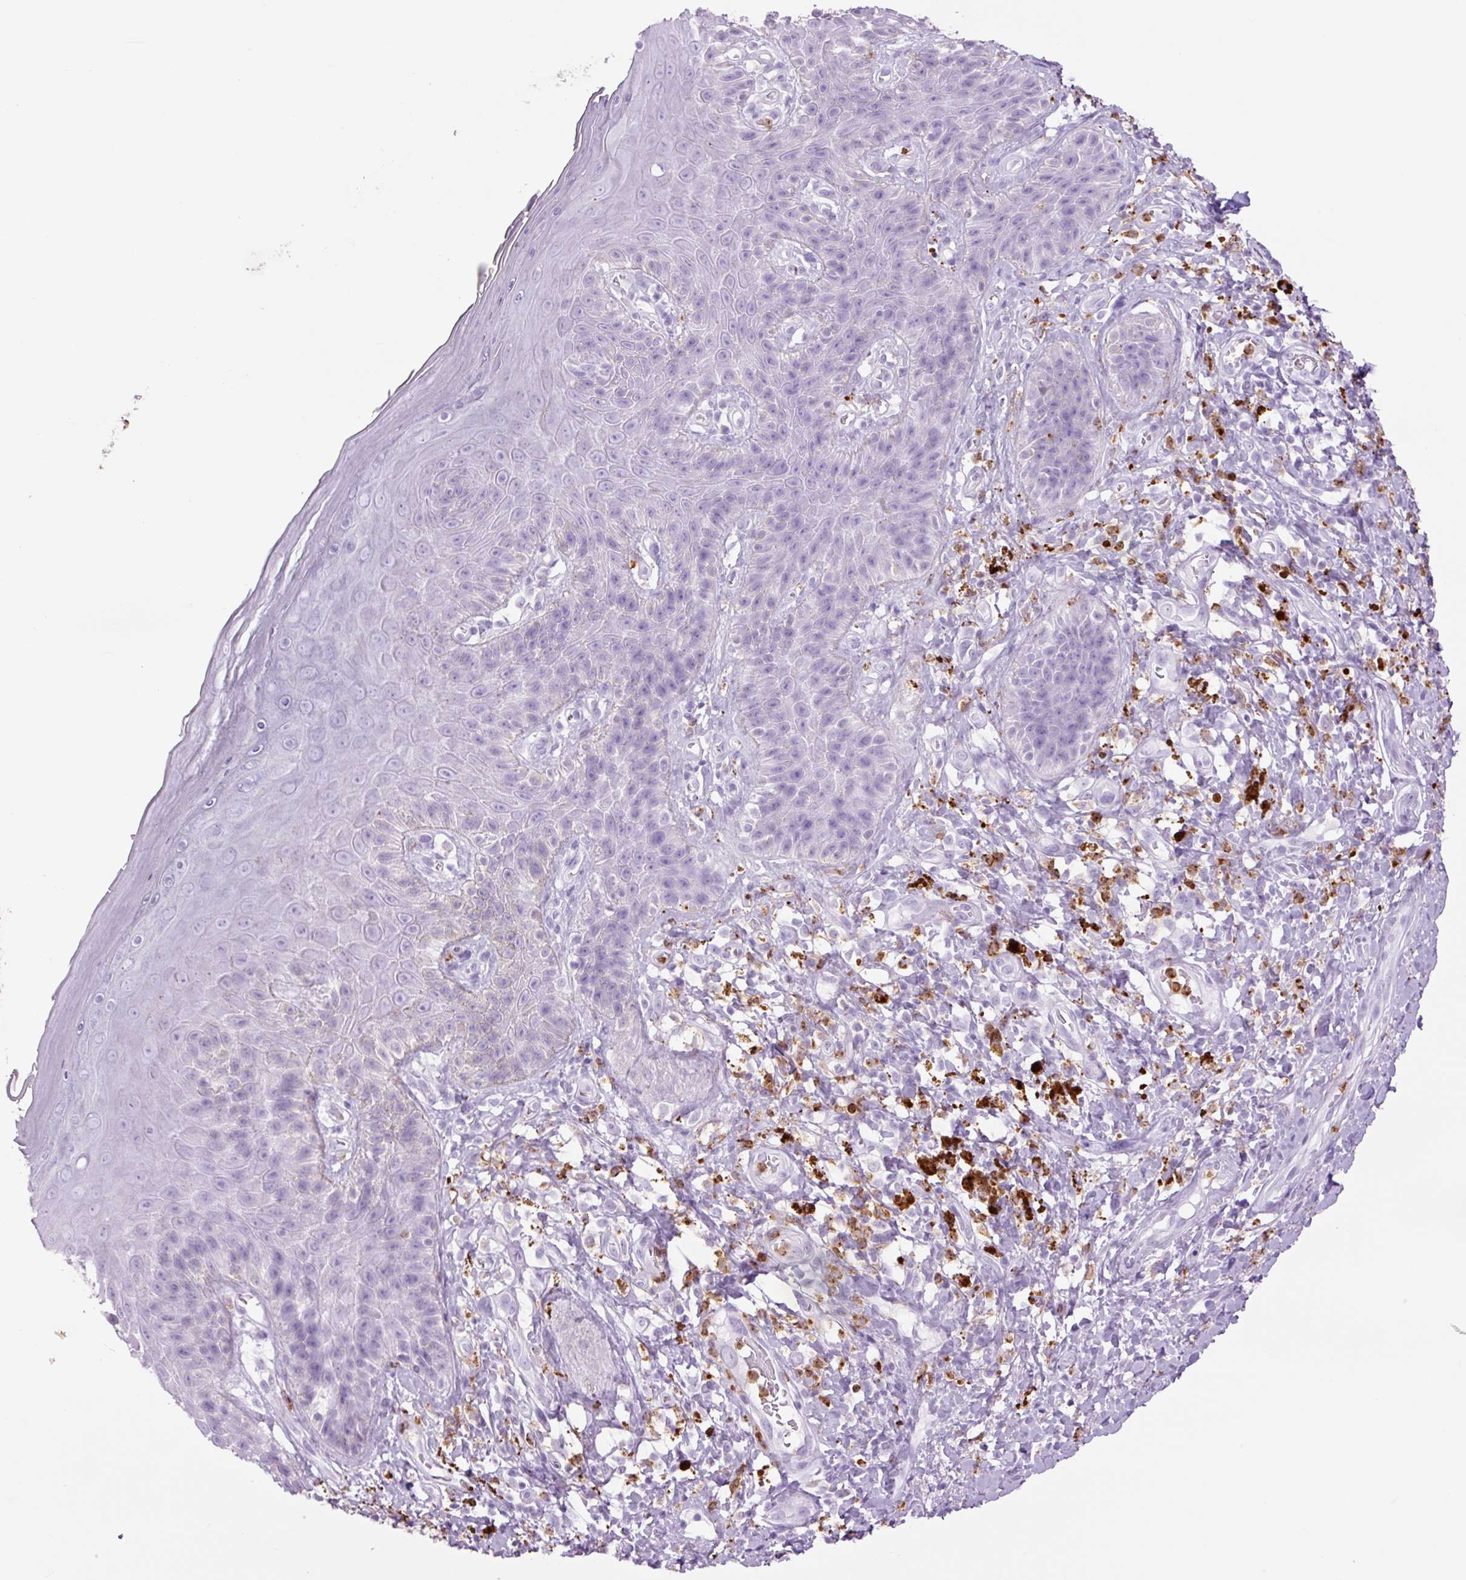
{"staining": {"intensity": "negative", "quantity": "none", "location": "none"}, "tissue": "skin", "cell_type": "Epidermal cells", "image_type": "normal", "snomed": [{"axis": "morphology", "description": "Normal tissue, NOS"}, {"axis": "topography", "description": "Anal"}, {"axis": "topography", "description": "Peripheral nerve tissue"}], "caption": "Human skin stained for a protein using immunohistochemistry (IHC) exhibits no positivity in epidermal cells.", "gene": "LYZ", "patient": {"sex": "male", "age": 53}}